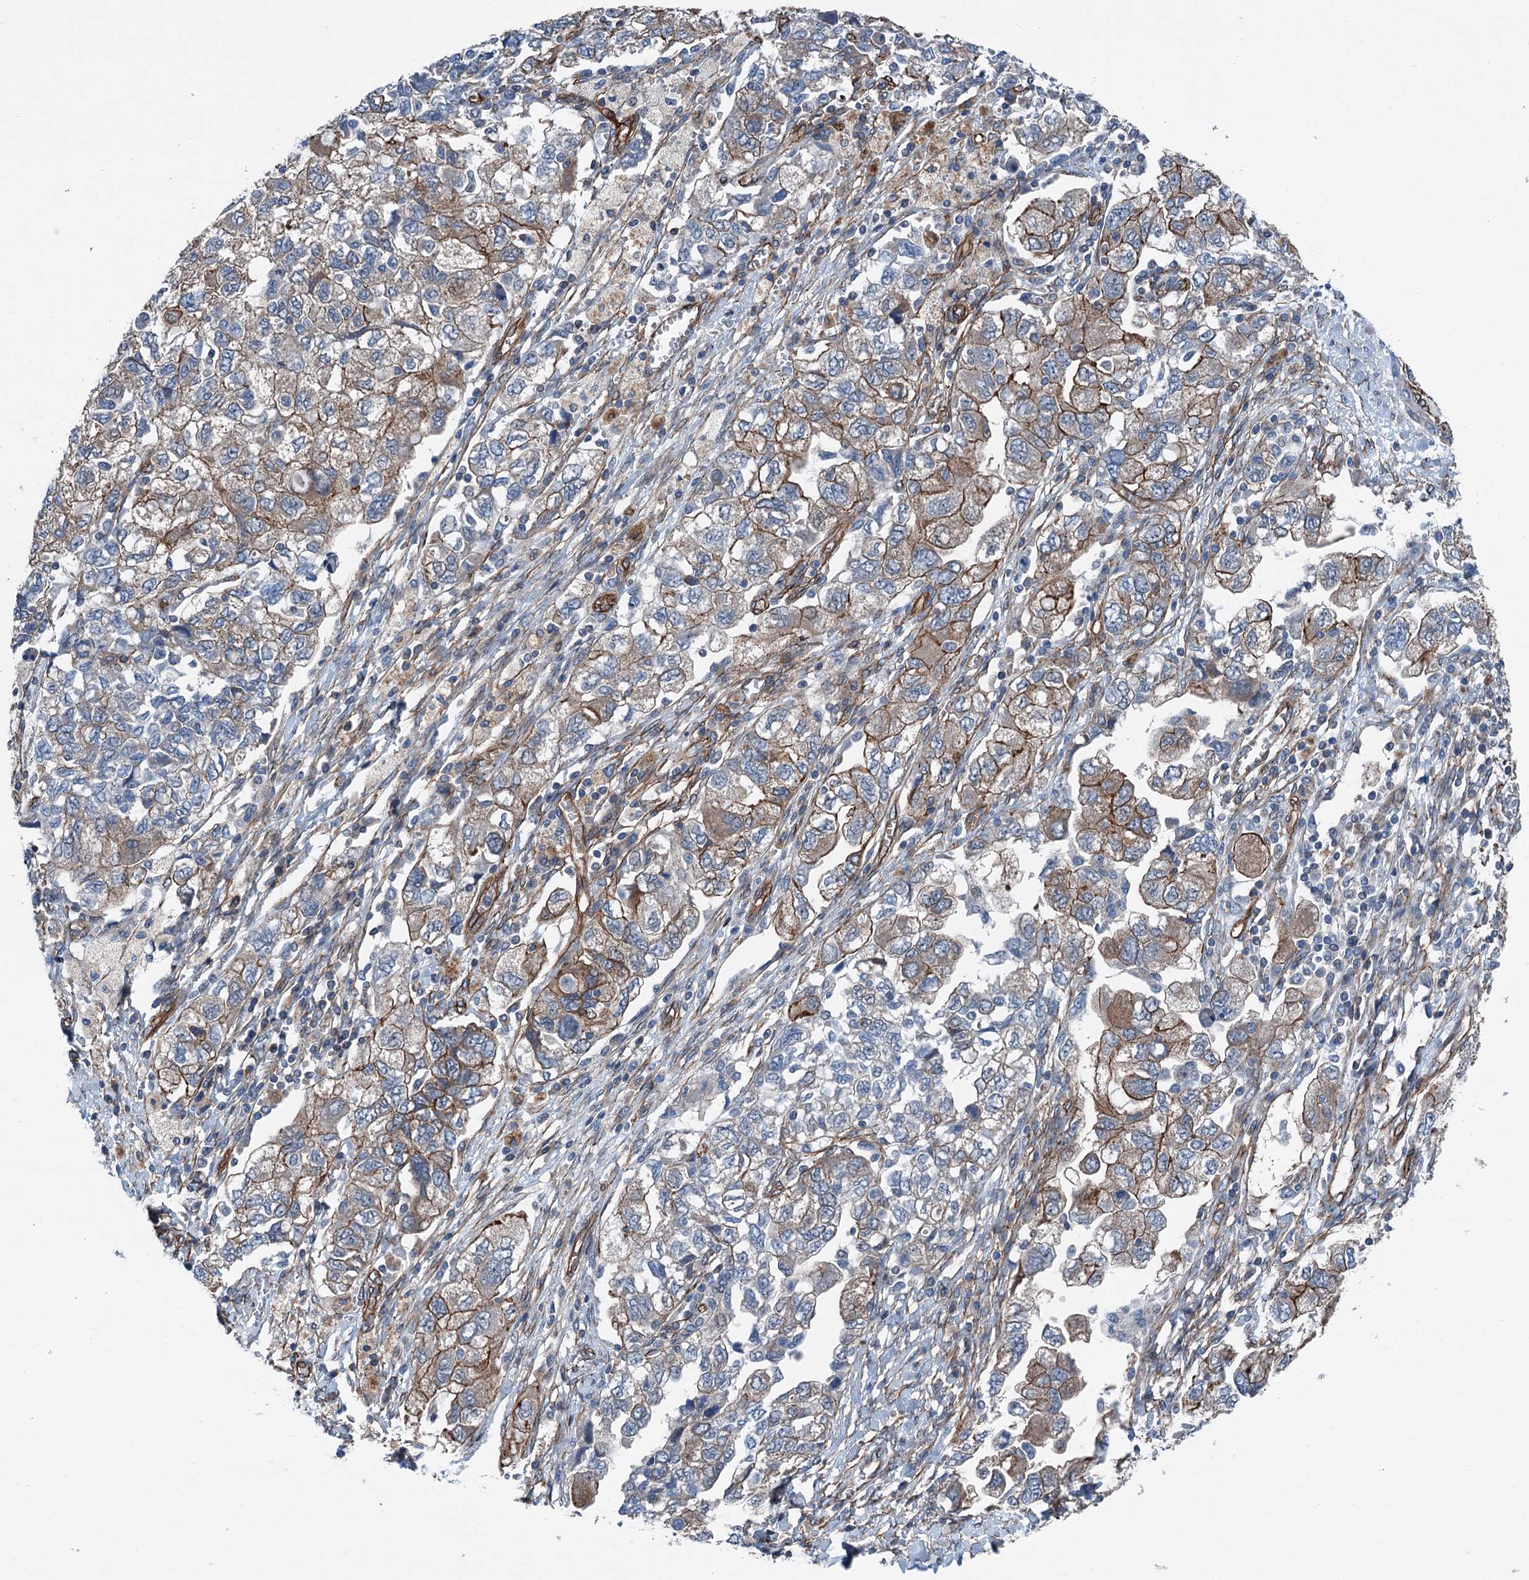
{"staining": {"intensity": "moderate", "quantity": "25%-75%", "location": "cytoplasmic/membranous"}, "tissue": "ovarian cancer", "cell_type": "Tumor cells", "image_type": "cancer", "snomed": [{"axis": "morphology", "description": "Carcinoma, NOS"}, {"axis": "morphology", "description": "Cystadenocarcinoma, serous, NOS"}, {"axis": "topography", "description": "Ovary"}], "caption": "The image demonstrates immunohistochemical staining of ovarian carcinoma. There is moderate cytoplasmic/membranous staining is appreciated in approximately 25%-75% of tumor cells.", "gene": "NMRAL1", "patient": {"sex": "female", "age": 69}}